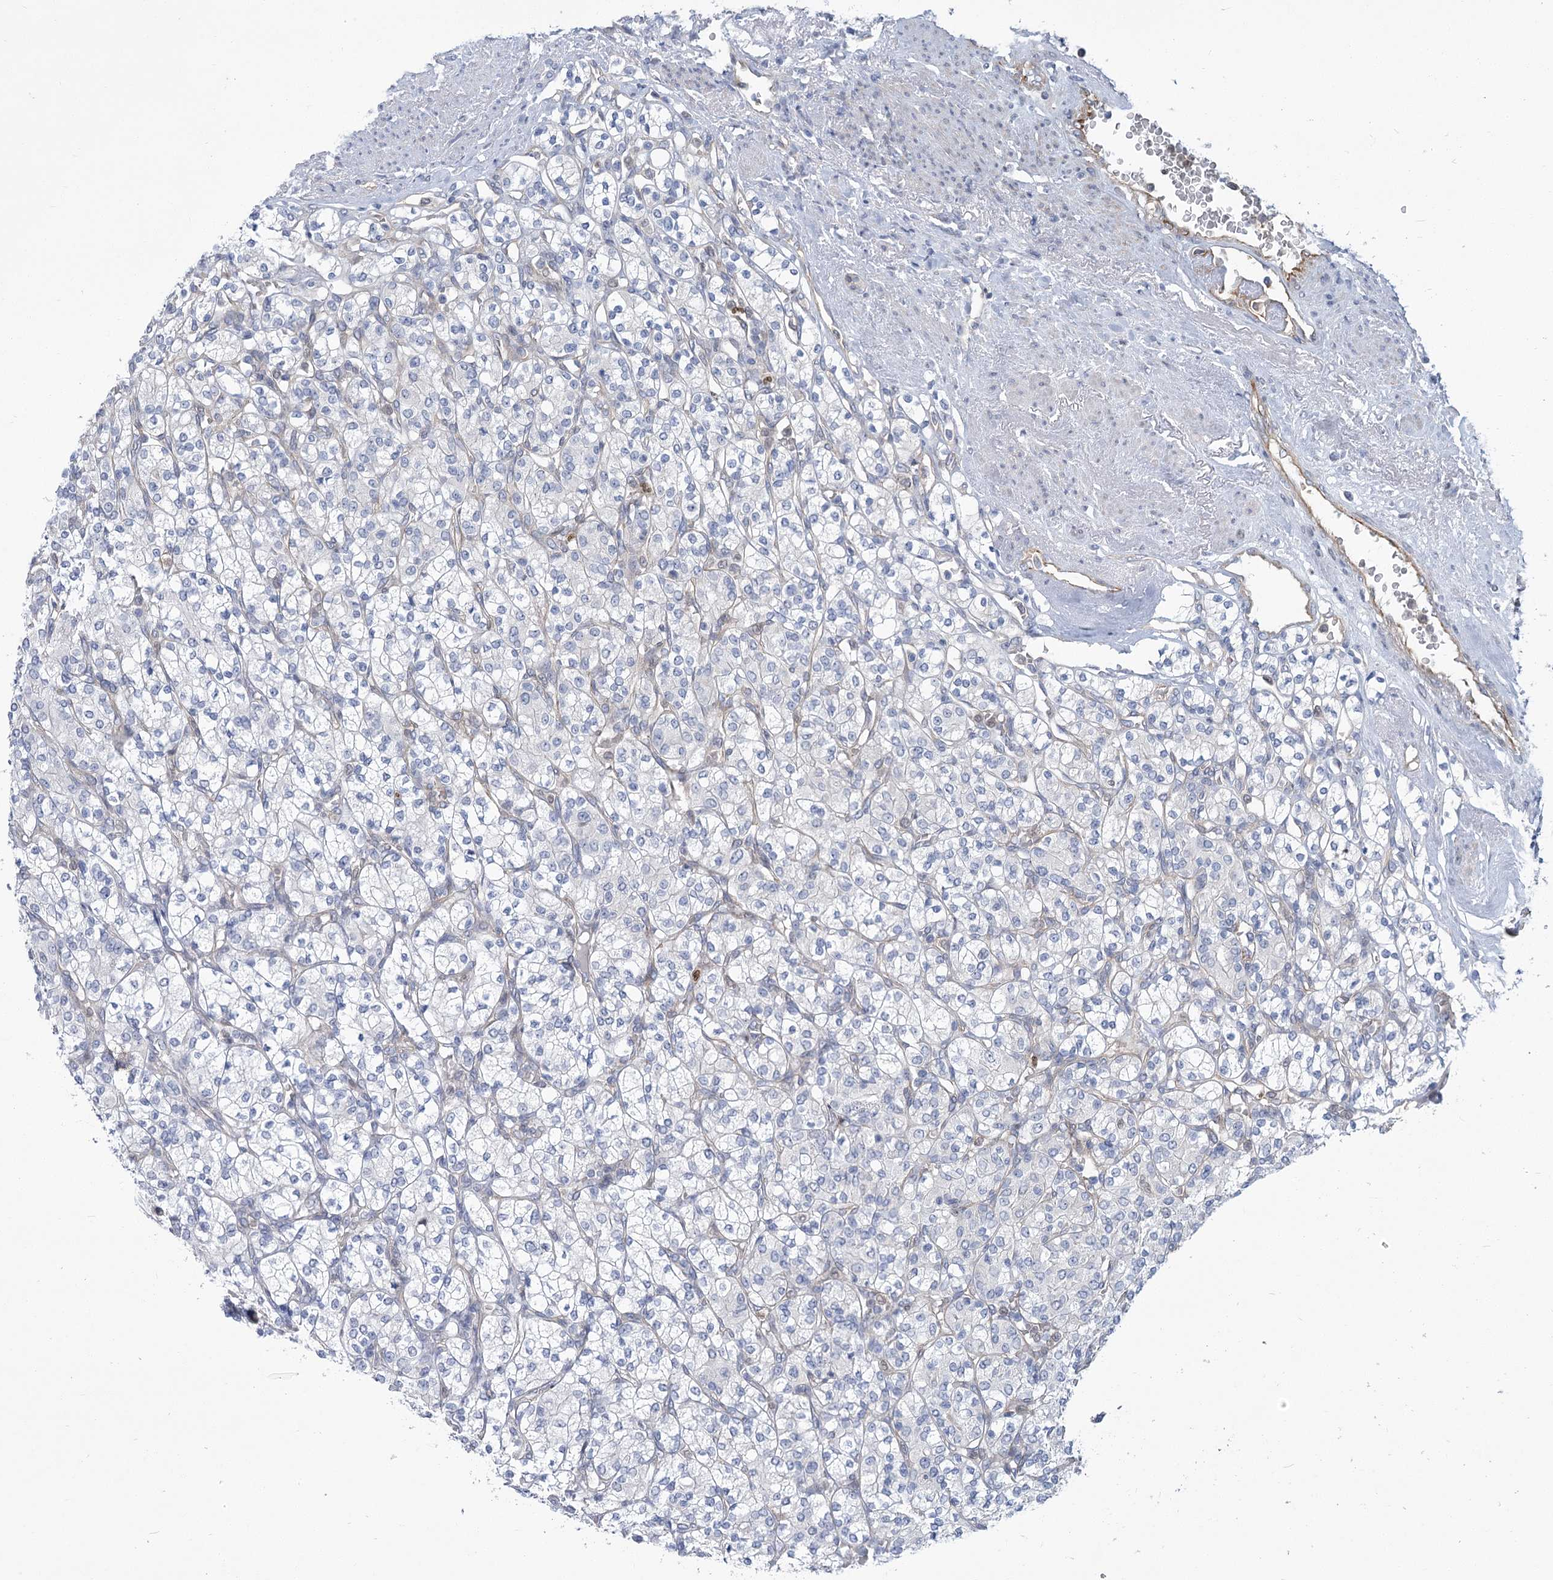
{"staining": {"intensity": "negative", "quantity": "none", "location": "none"}, "tissue": "renal cancer", "cell_type": "Tumor cells", "image_type": "cancer", "snomed": [{"axis": "morphology", "description": "Adenocarcinoma, NOS"}, {"axis": "topography", "description": "Kidney"}], "caption": "DAB (3,3'-diaminobenzidine) immunohistochemical staining of adenocarcinoma (renal) shows no significant staining in tumor cells.", "gene": "THAP6", "patient": {"sex": "male", "age": 77}}